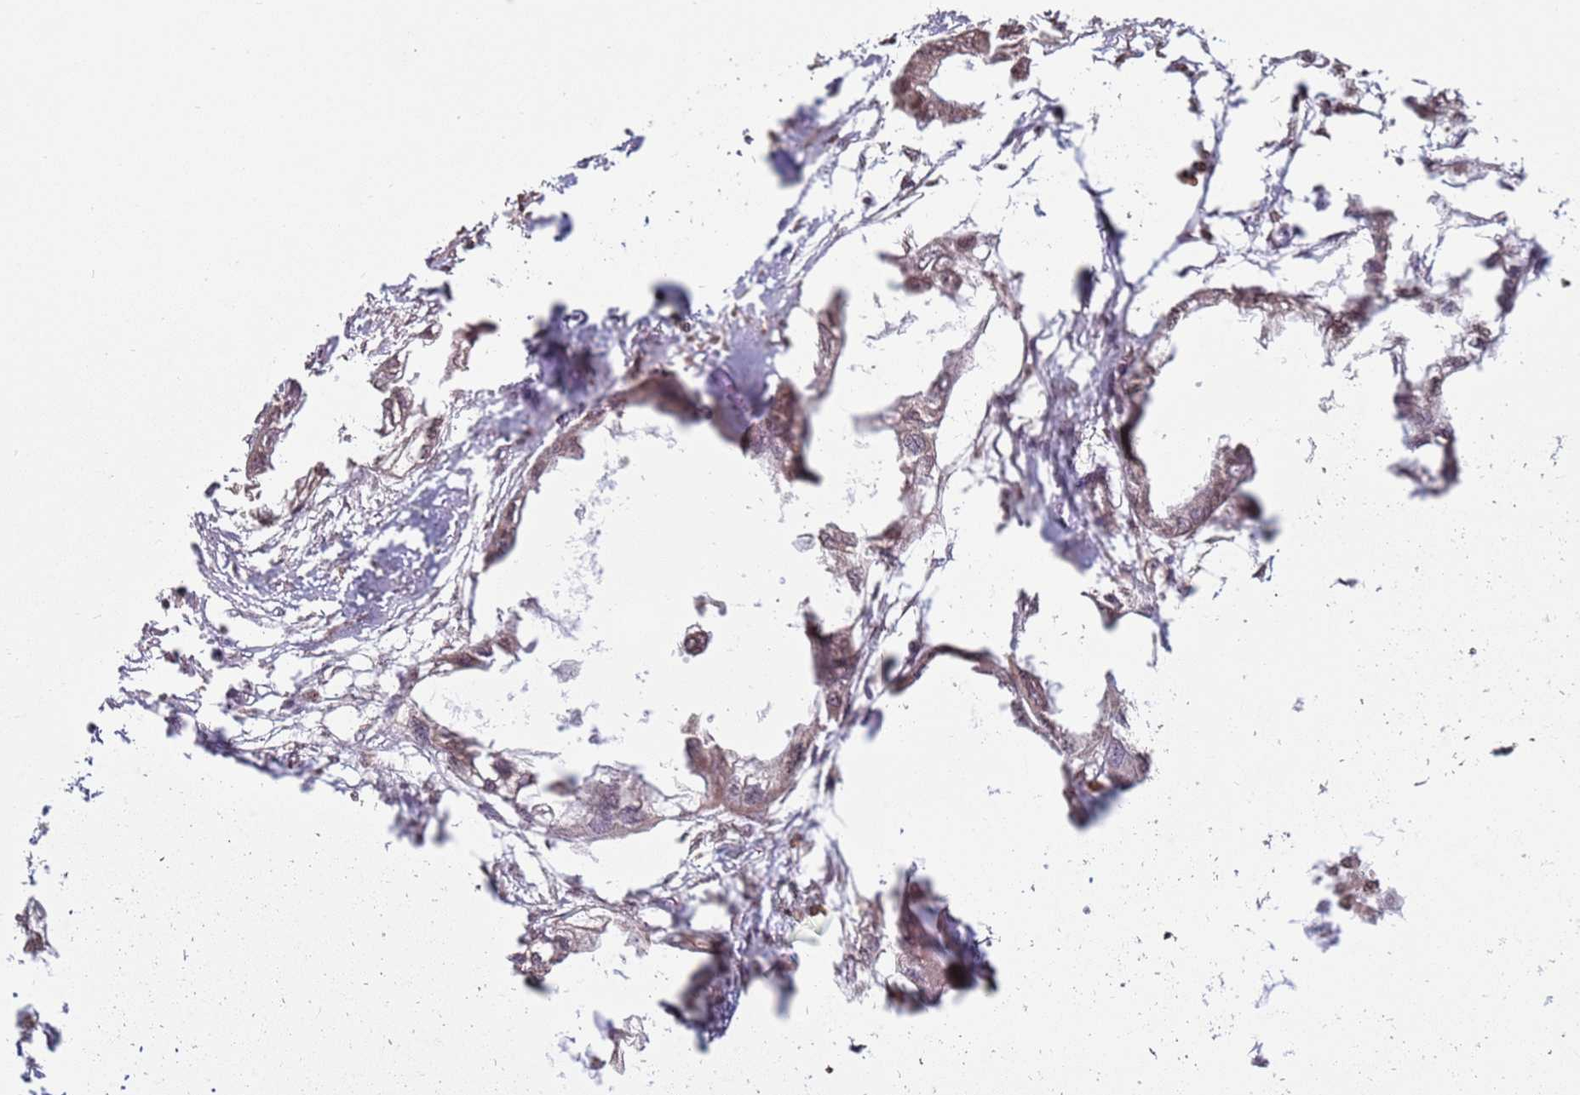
{"staining": {"intensity": "weak", "quantity": "<25%", "location": "cytoplasmic/membranous"}, "tissue": "endometrial cancer", "cell_type": "Tumor cells", "image_type": "cancer", "snomed": [{"axis": "morphology", "description": "Adenocarcinoma, NOS"}, {"axis": "morphology", "description": "Adenocarcinoma, metastatic, NOS"}, {"axis": "topography", "description": "Adipose tissue"}, {"axis": "topography", "description": "Endometrium"}], "caption": "Tumor cells are negative for brown protein staining in endometrial metastatic adenocarcinoma.", "gene": "SCAF1", "patient": {"sex": "female", "age": 67}}